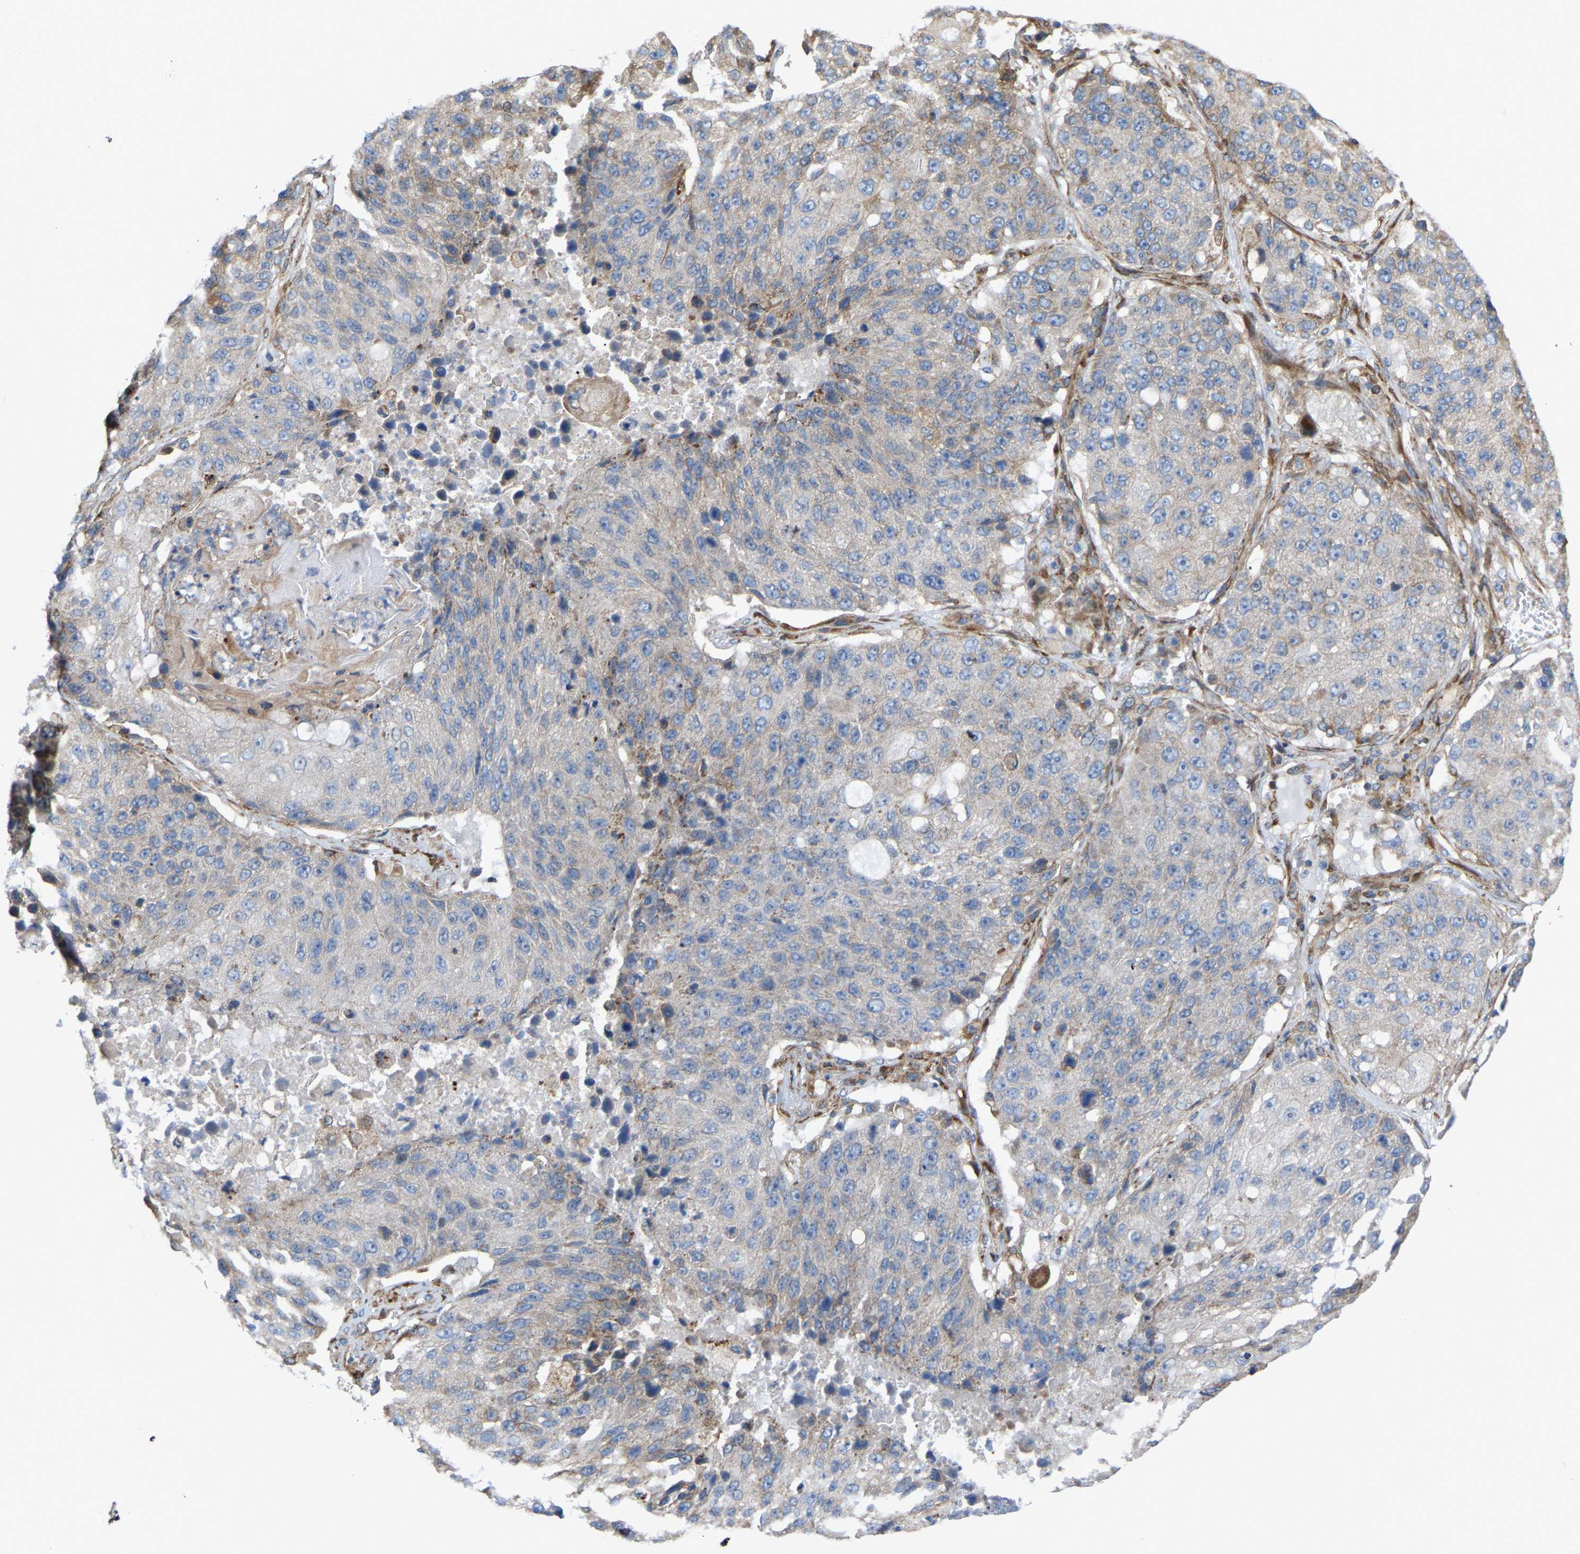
{"staining": {"intensity": "moderate", "quantity": "<25%", "location": "cytoplasmic/membranous"}, "tissue": "lung cancer", "cell_type": "Tumor cells", "image_type": "cancer", "snomed": [{"axis": "morphology", "description": "Squamous cell carcinoma, NOS"}, {"axis": "topography", "description": "Lung"}], "caption": "Immunohistochemical staining of lung cancer reveals low levels of moderate cytoplasmic/membranous protein positivity in approximately <25% of tumor cells.", "gene": "TOR1B", "patient": {"sex": "male", "age": 61}}